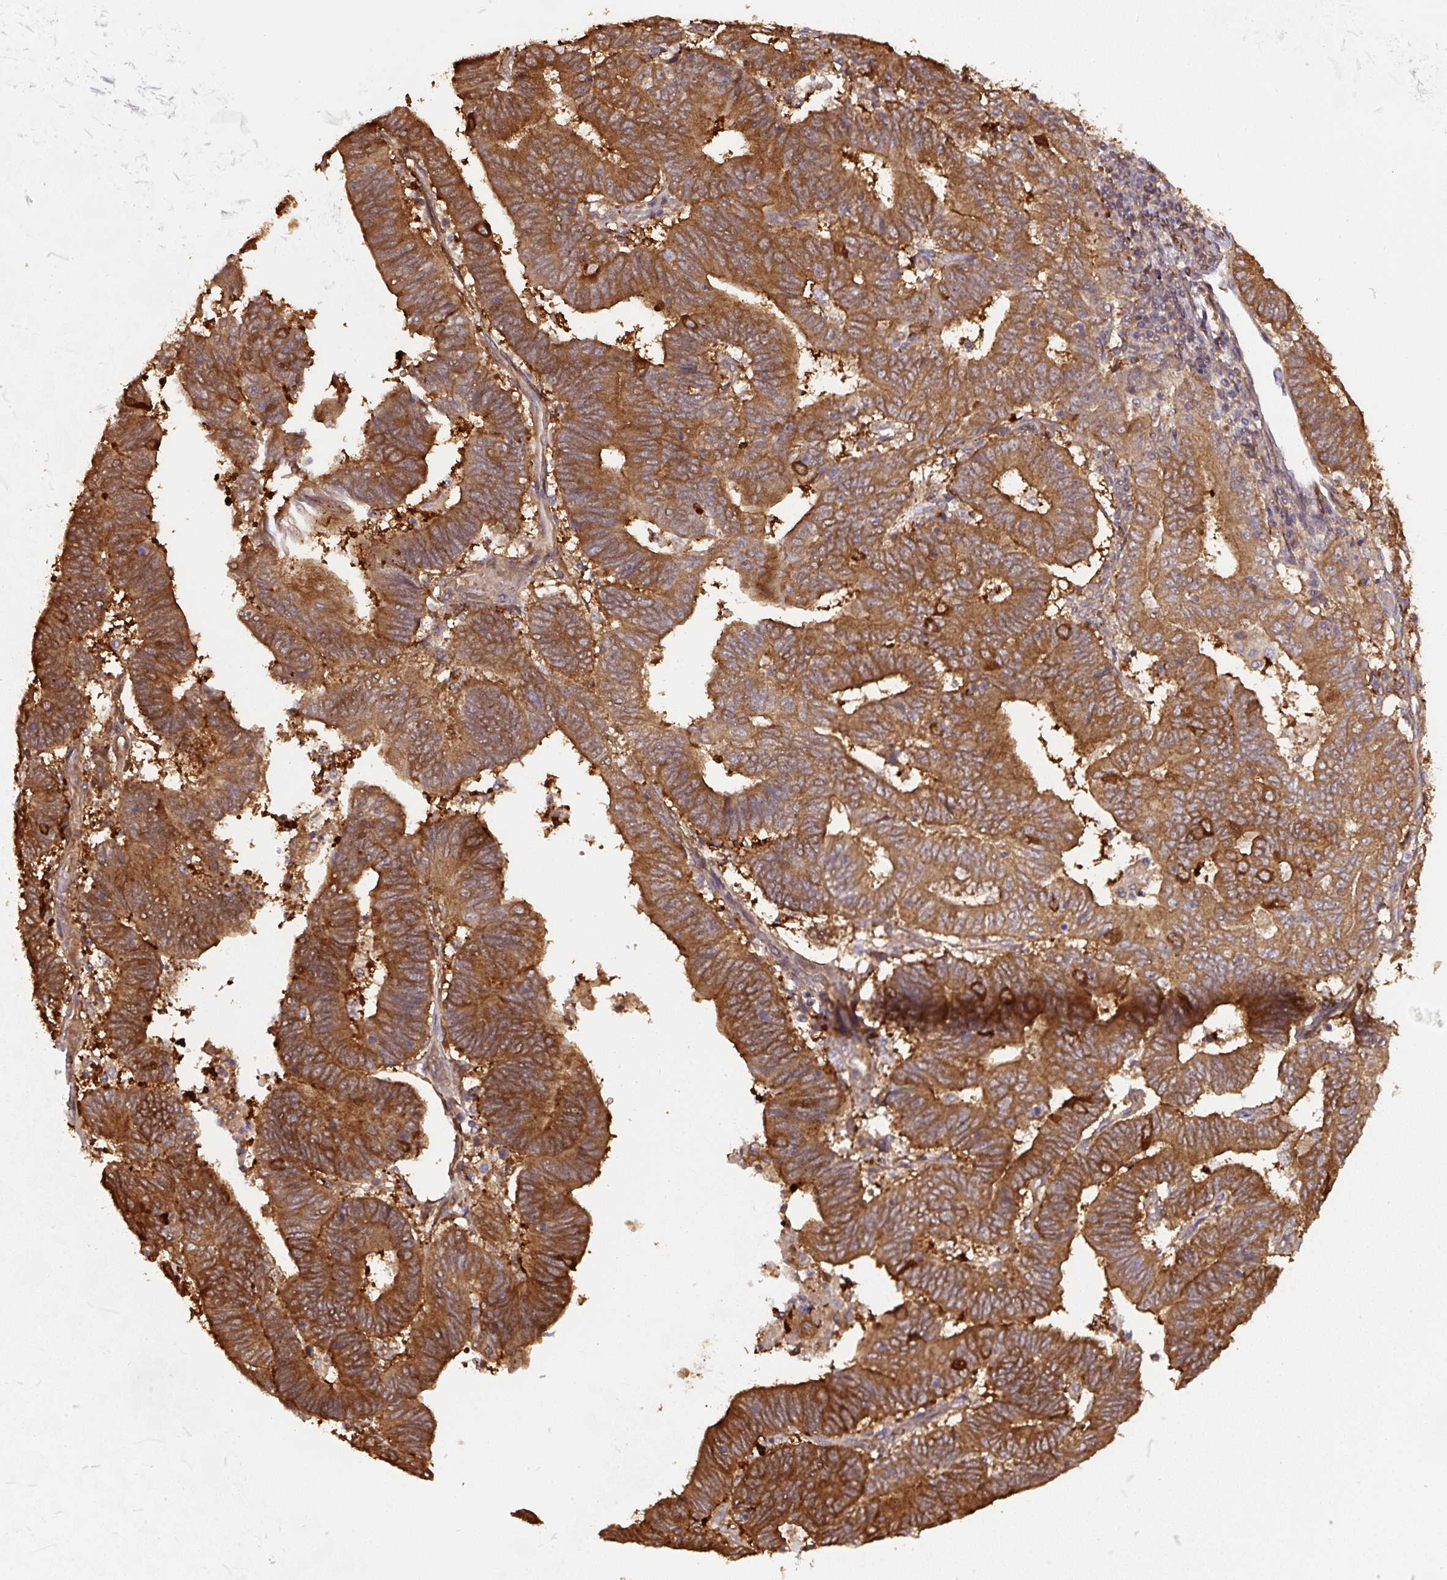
{"staining": {"intensity": "moderate", "quantity": ">75%", "location": "cytoplasmic/membranous"}, "tissue": "endometrial cancer", "cell_type": "Tumor cells", "image_type": "cancer", "snomed": [{"axis": "morphology", "description": "Adenocarcinoma, NOS"}, {"axis": "topography", "description": "Endometrium"}], "caption": "Human adenocarcinoma (endometrial) stained with a protein marker displays moderate staining in tumor cells.", "gene": "ST13", "patient": {"sex": "female", "age": 70}}